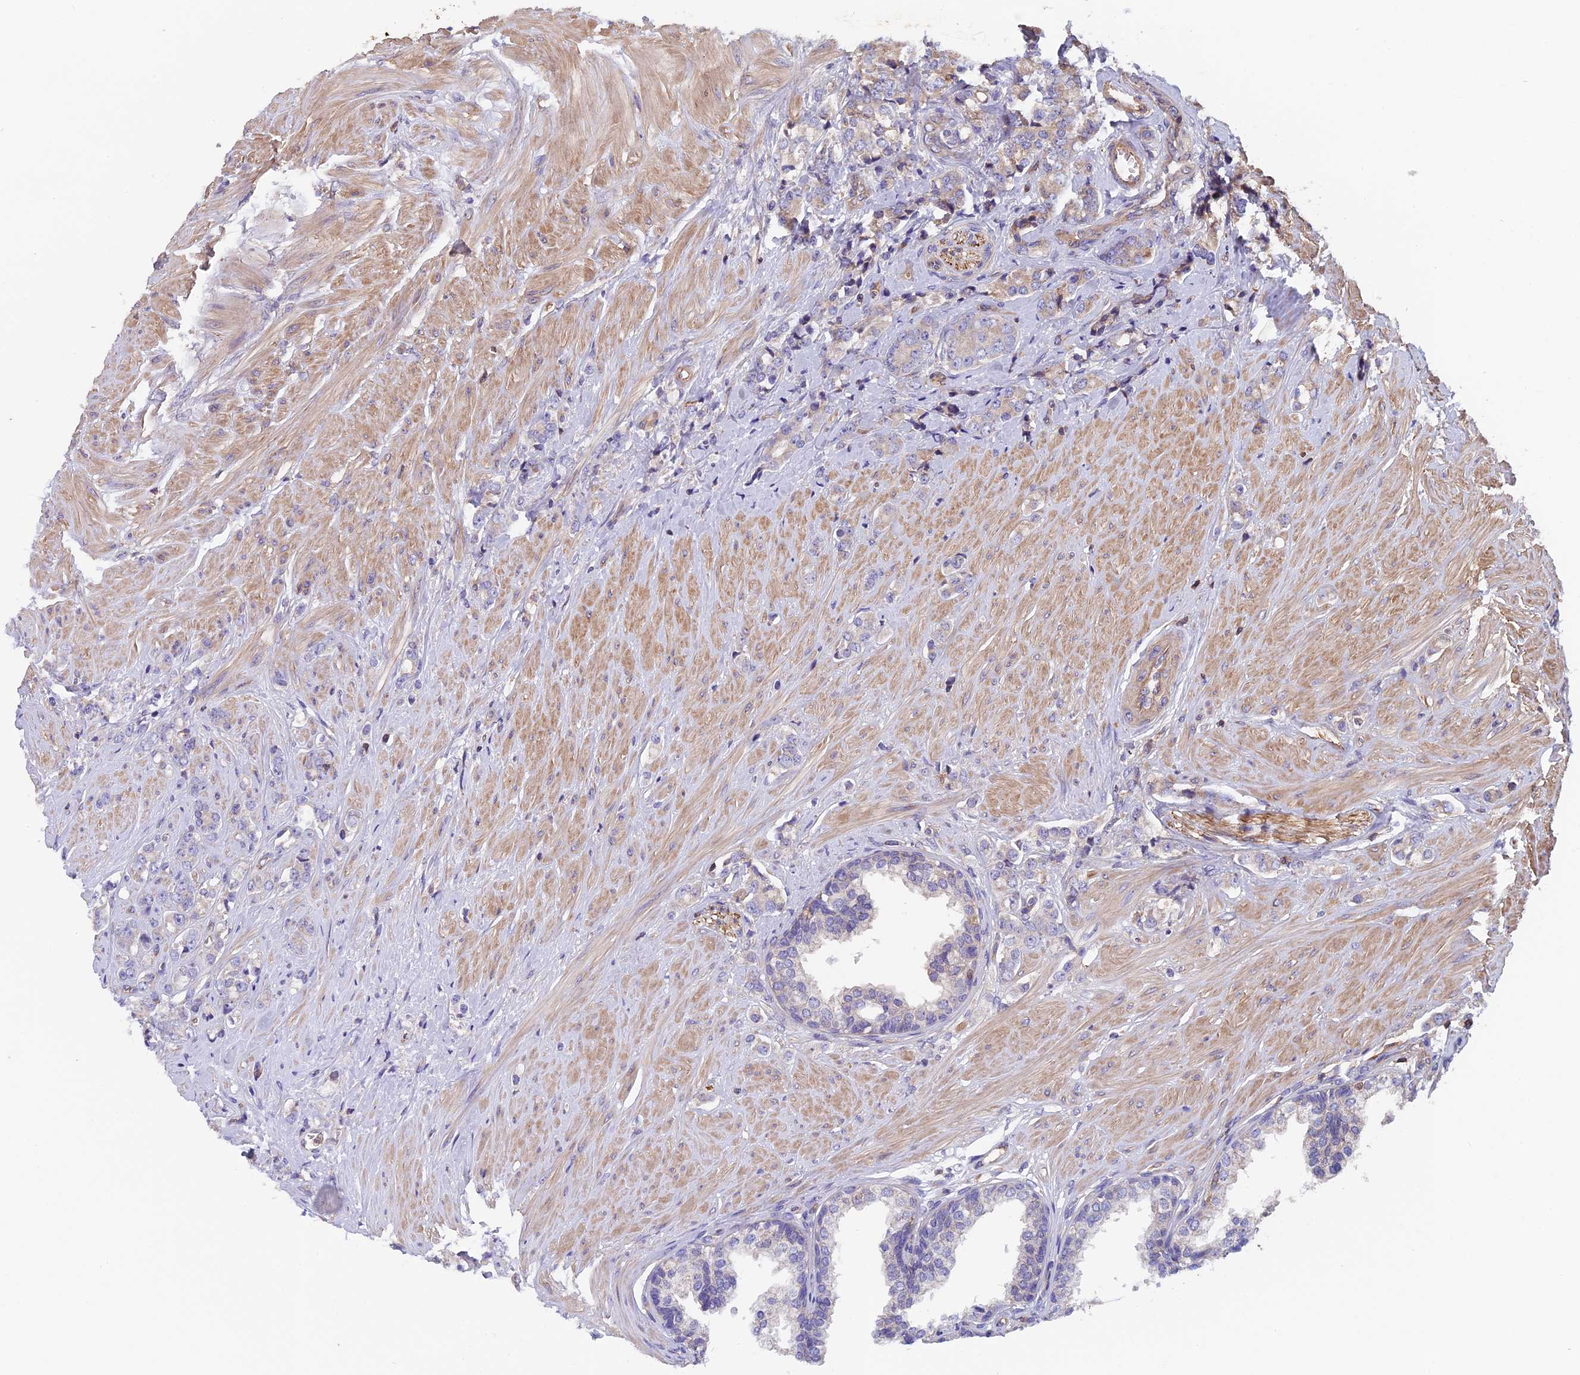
{"staining": {"intensity": "weak", "quantity": "<25%", "location": "cytoplasmic/membranous"}, "tissue": "prostate cancer", "cell_type": "Tumor cells", "image_type": "cancer", "snomed": [{"axis": "morphology", "description": "Adenocarcinoma, High grade"}, {"axis": "topography", "description": "Prostate"}], "caption": "Immunohistochemical staining of human prostate high-grade adenocarcinoma displays no significant expression in tumor cells.", "gene": "CCDC153", "patient": {"sex": "male", "age": 62}}